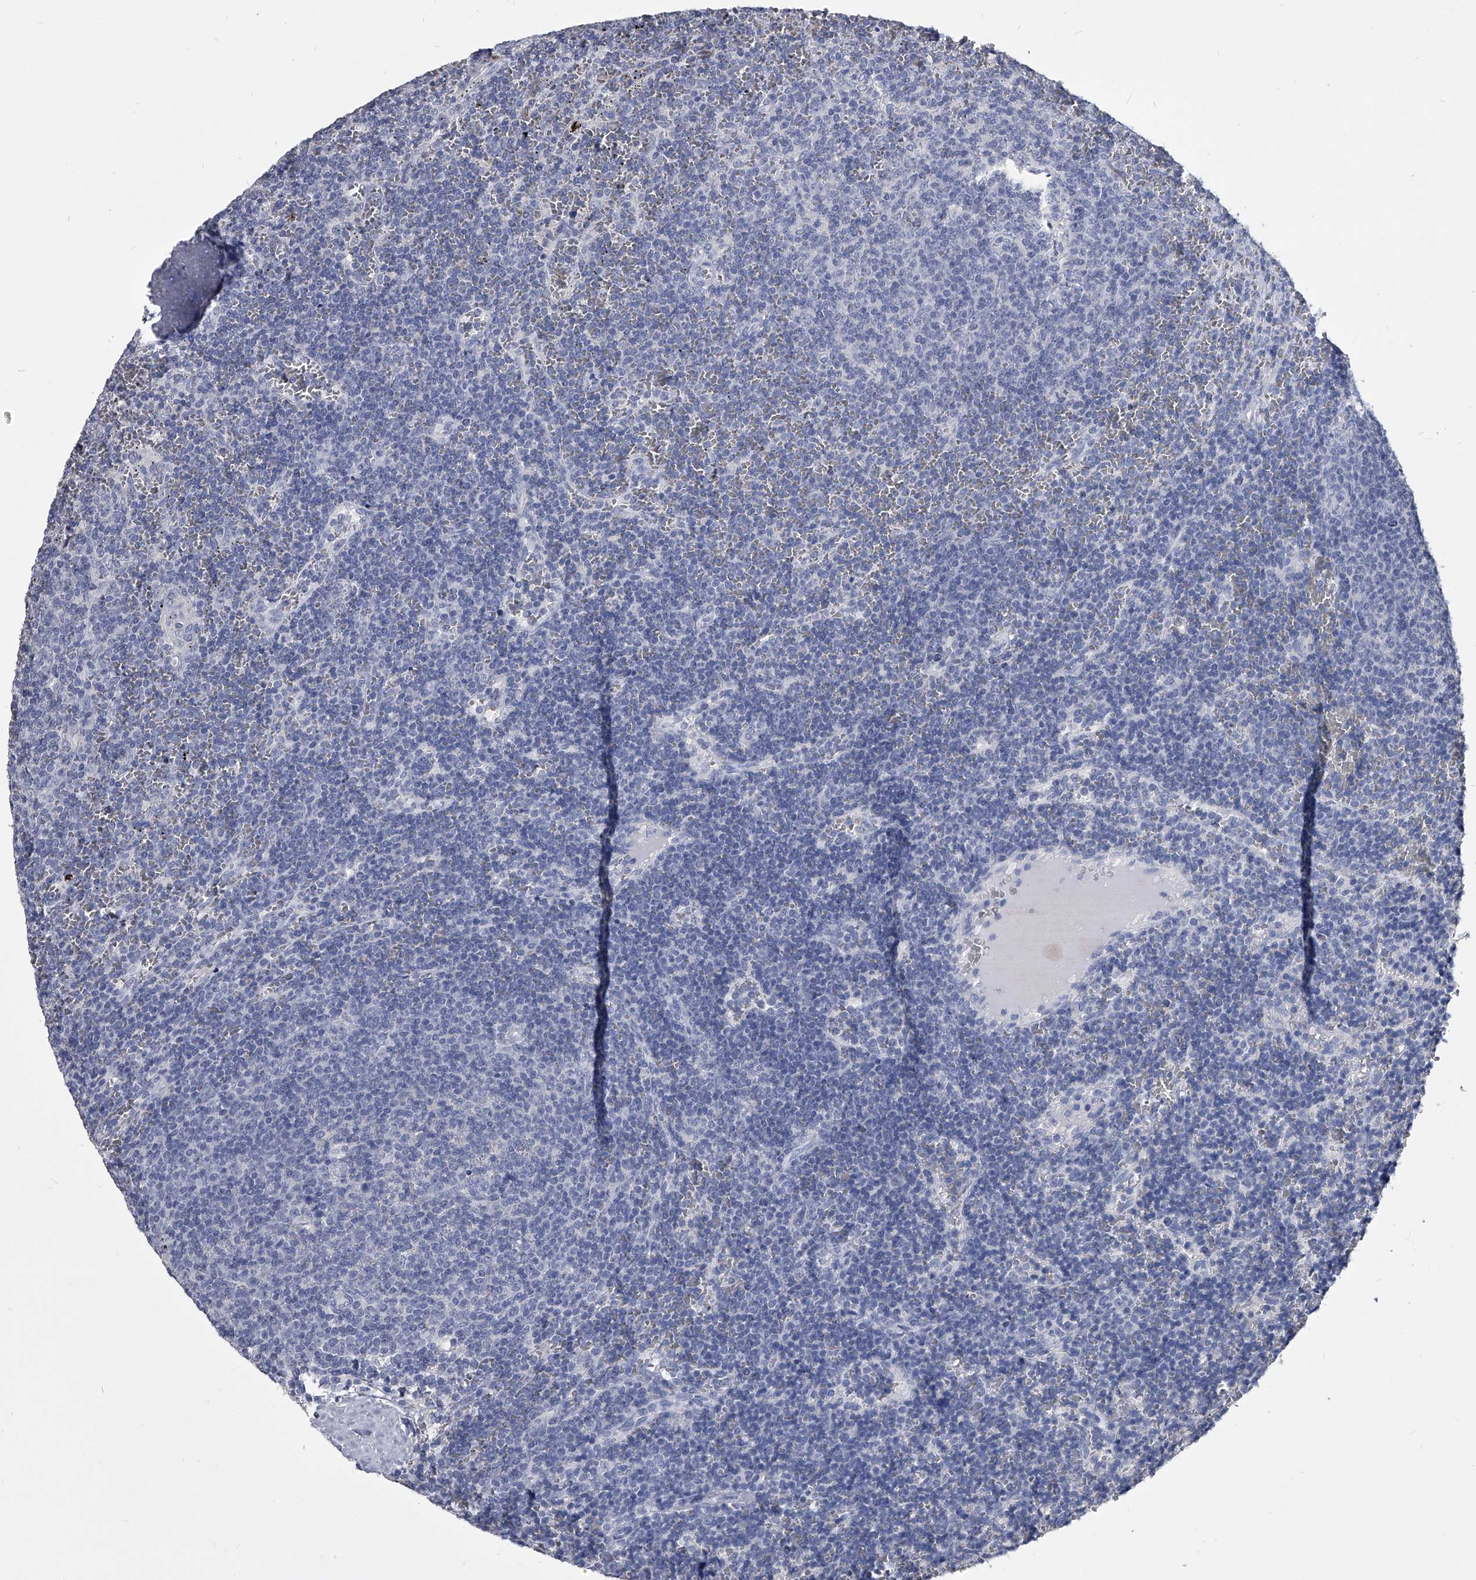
{"staining": {"intensity": "negative", "quantity": "none", "location": "none"}, "tissue": "lymphoma", "cell_type": "Tumor cells", "image_type": "cancer", "snomed": [{"axis": "morphology", "description": "Malignant lymphoma, non-Hodgkin's type, Low grade"}, {"axis": "topography", "description": "Spleen"}], "caption": "Tumor cells show no significant protein expression in low-grade malignant lymphoma, non-Hodgkin's type.", "gene": "BCAS1", "patient": {"sex": "female", "age": 50}}